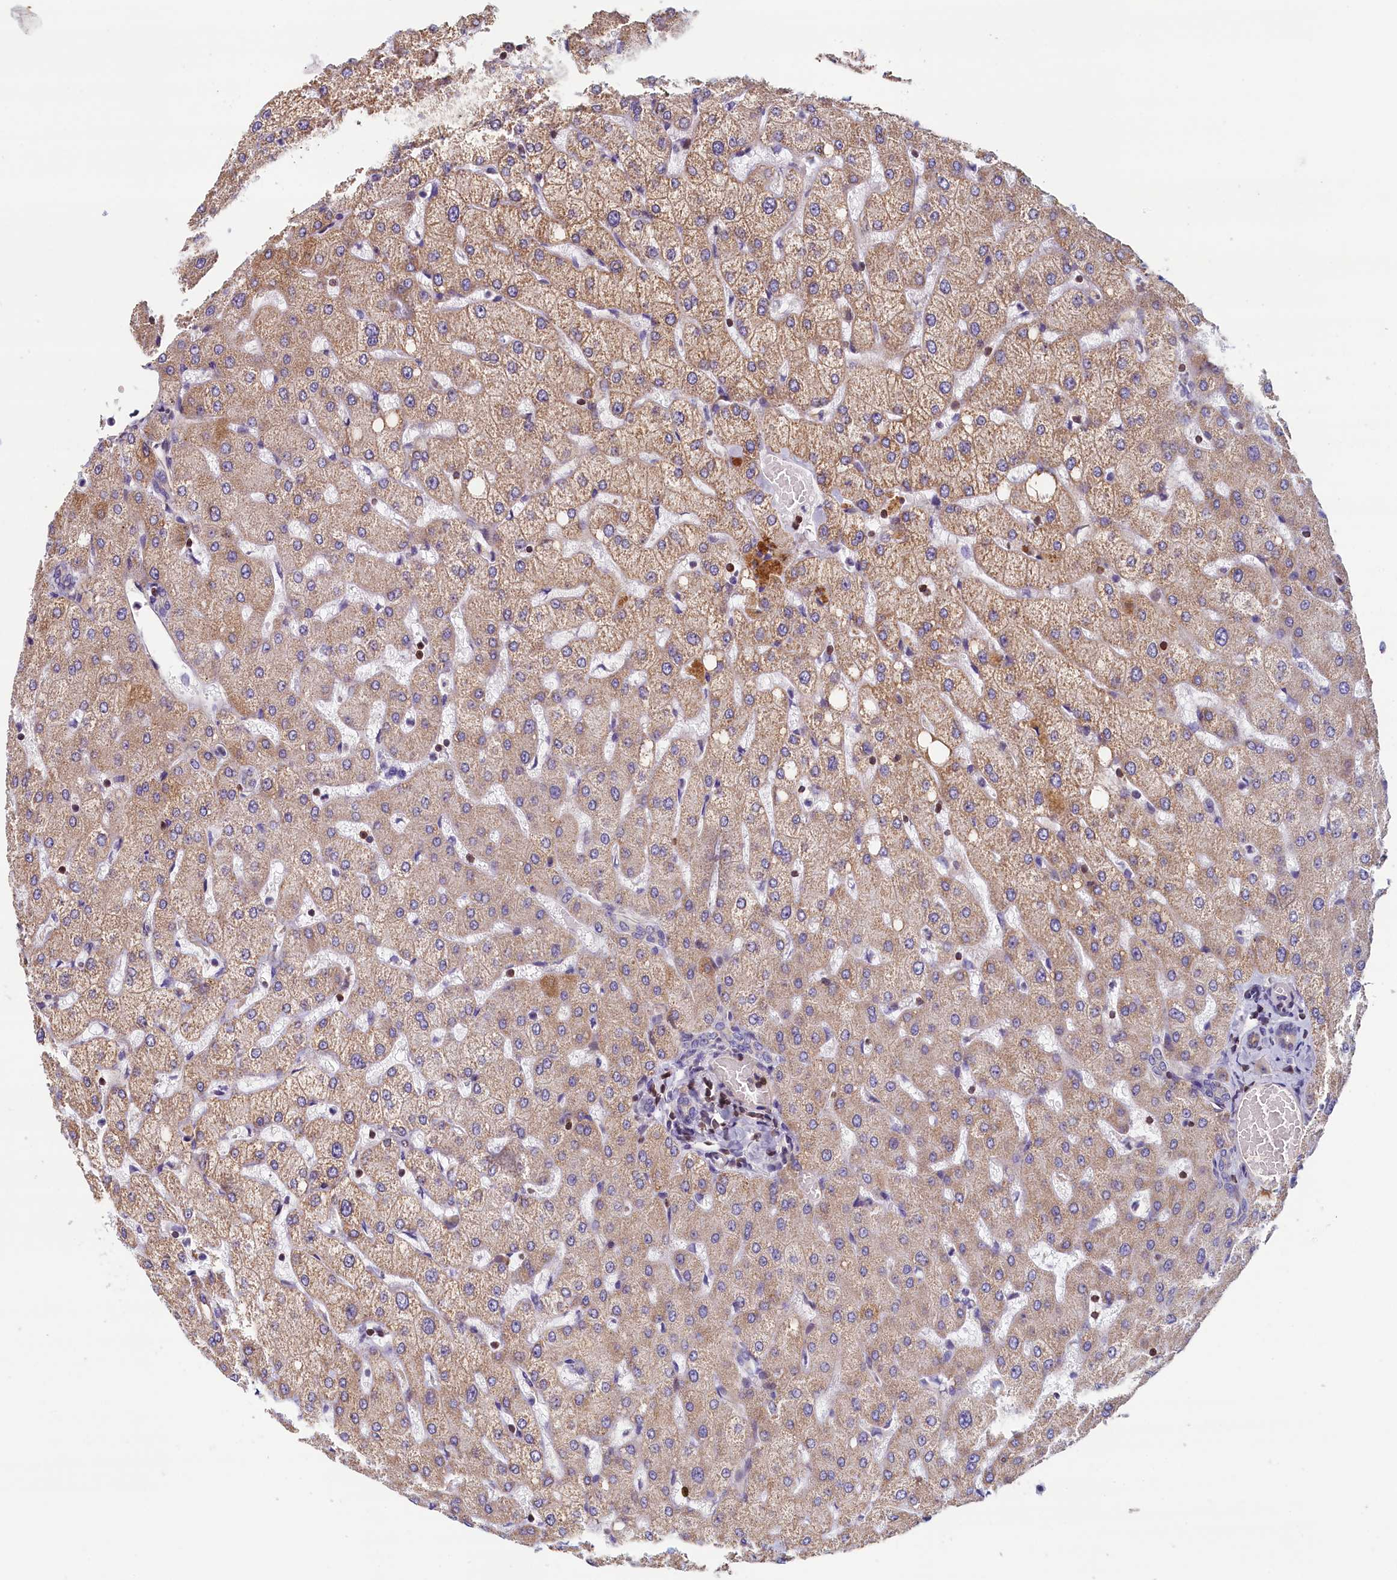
{"staining": {"intensity": "weak", "quantity": "<25%", "location": "cytoplasmic/membranous"}, "tissue": "liver", "cell_type": "Cholangiocytes", "image_type": "normal", "snomed": [{"axis": "morphology", "description": "Normal tissue, NOS"}, {"axis": "topography", "description": "Liver"}], "caption": "Immunohistochemistry of benign liver reveals no positivity in cholangiocytes.", "gene": "TRAF3IP3", "patient": {"sex": "female", "age": 54}}